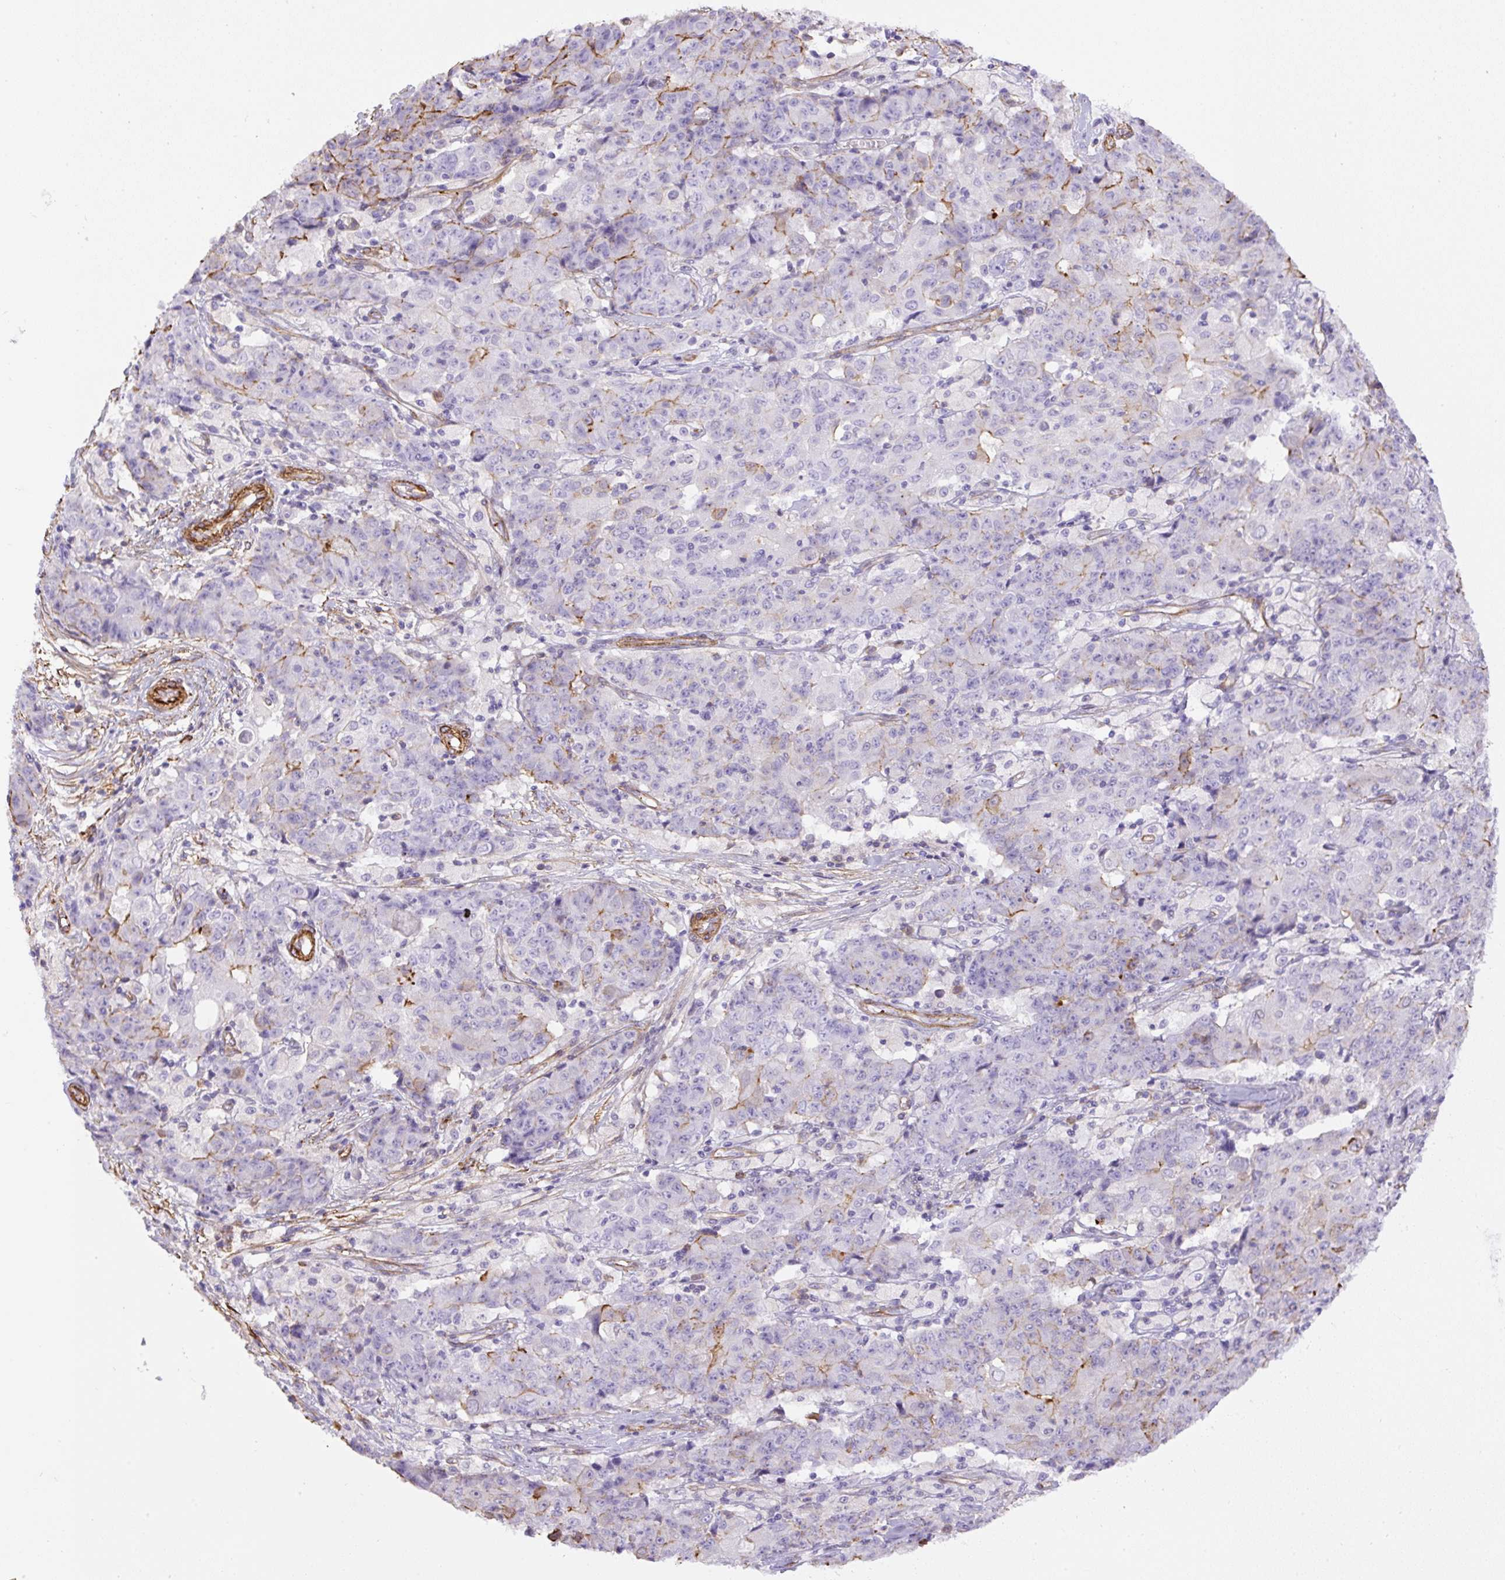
{"staining": {"intensity": "negative", "quantity": "none", "location": "none"}, "tissue": "ovarian cancer", "cell_type": "Tumor cells", "image_type": "cancer", "snomed": [{"axis": "morphology", "description": "Carcinoma, endometroid"}, {"axis": "topography", "description": "Ovary"}], "caption": "Tumor cells show no significant positivity in ovarian endometroid carcinoma. (DAB (3,3'-diaminobenzidine) immunohistochemistry with hematoxylin counter stain).", "gene": "B3GALT5", "patient": {"sex": "female", "age": 42}}